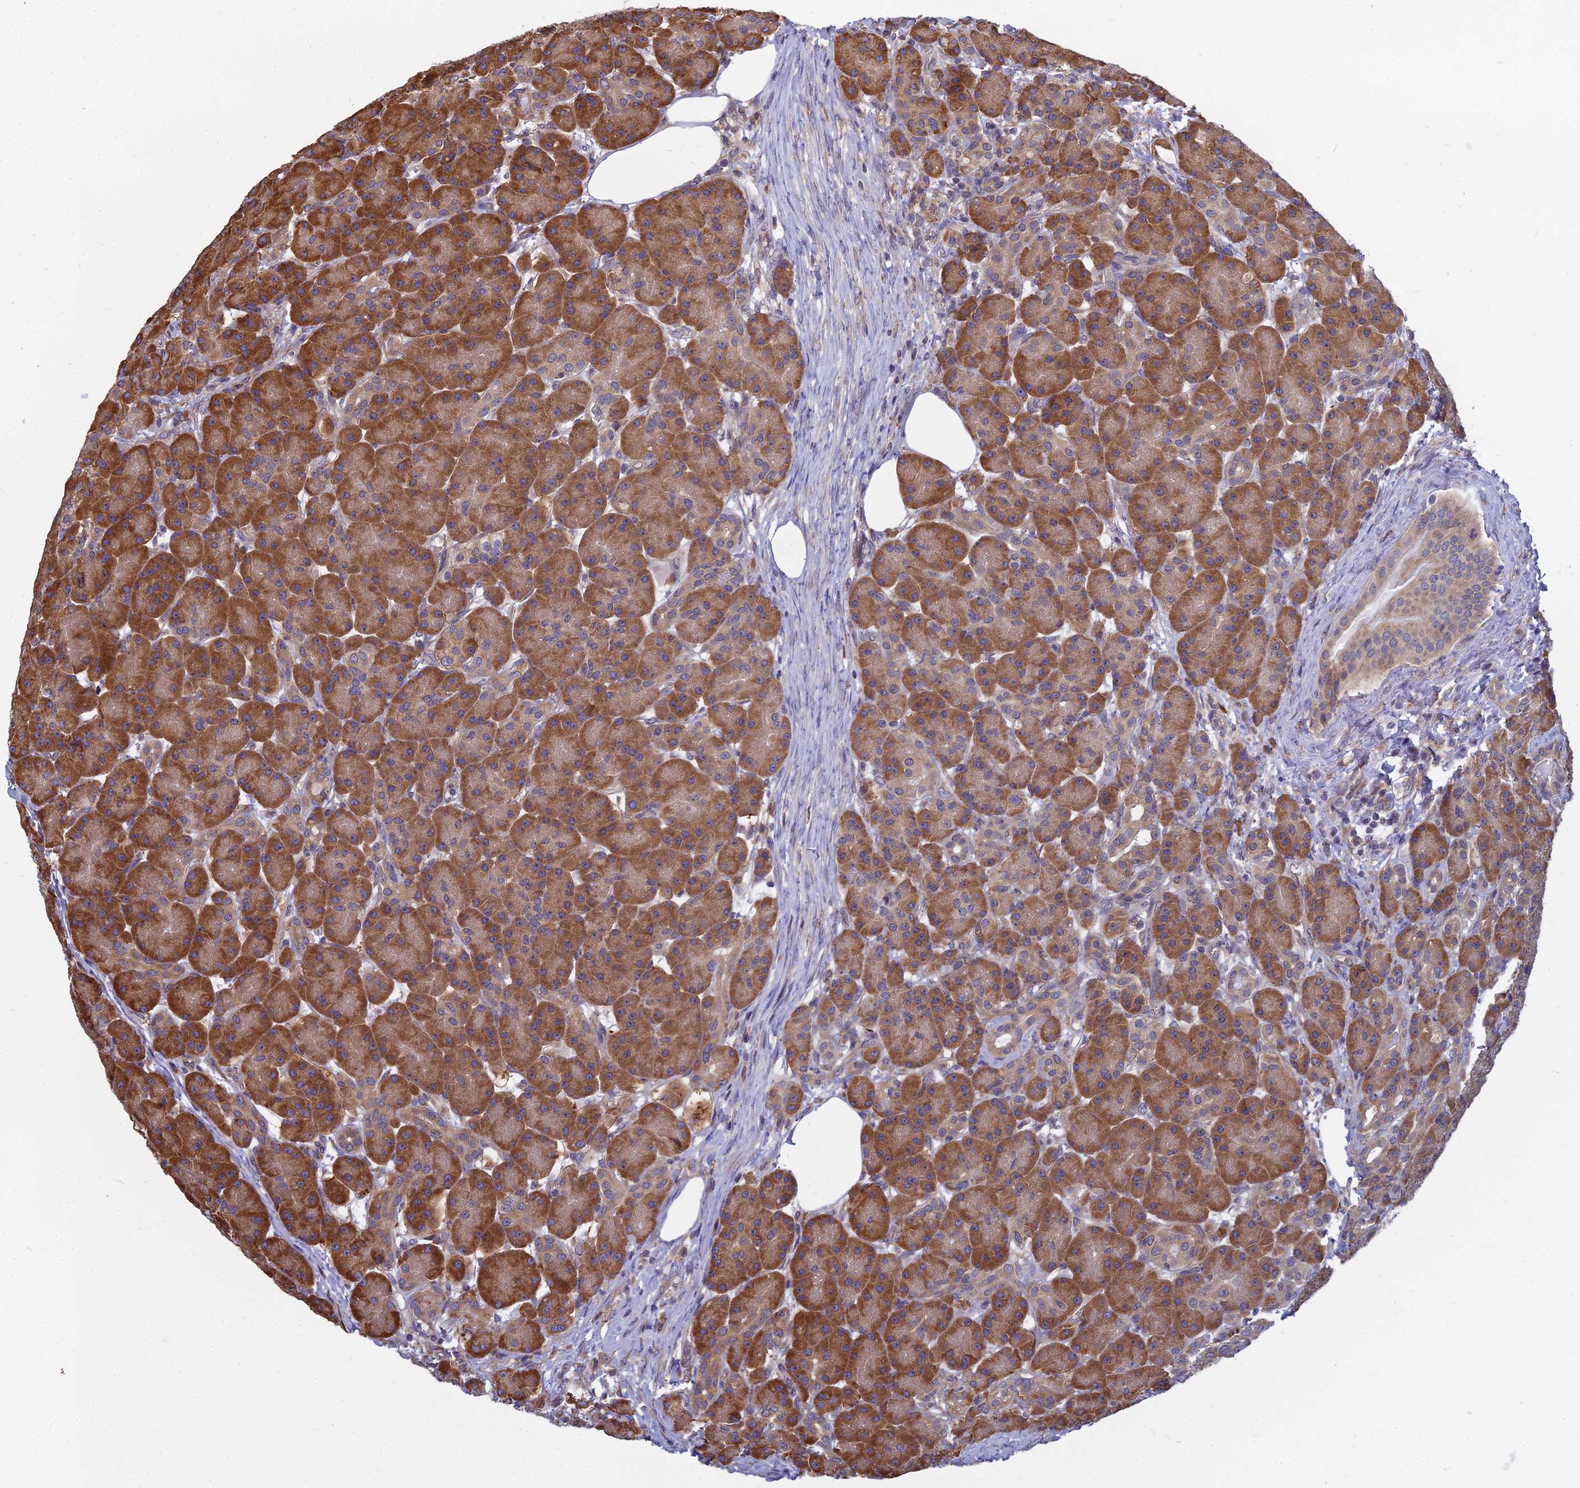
{"staining": {"intensity": "strong", "quantity": ">75%", "location": "cytoplasmic/membranous"}, "tissue": "pancreas", "cell_type": "Exocrine glandular cells", "image_type": "normal", "snomed": [{"axis": "morphology", "description": "Normal tissue, NOS"}, {"axis": "topography", "description": "Pancreas"}], "caption": "A brown stain highlights strong cytoplasmic/membranous positivity of a protein in exocrine glandular cells of benign pancreas.", "gene": "KIAA1143", "patient": {"sex": "male", "age": 63}}